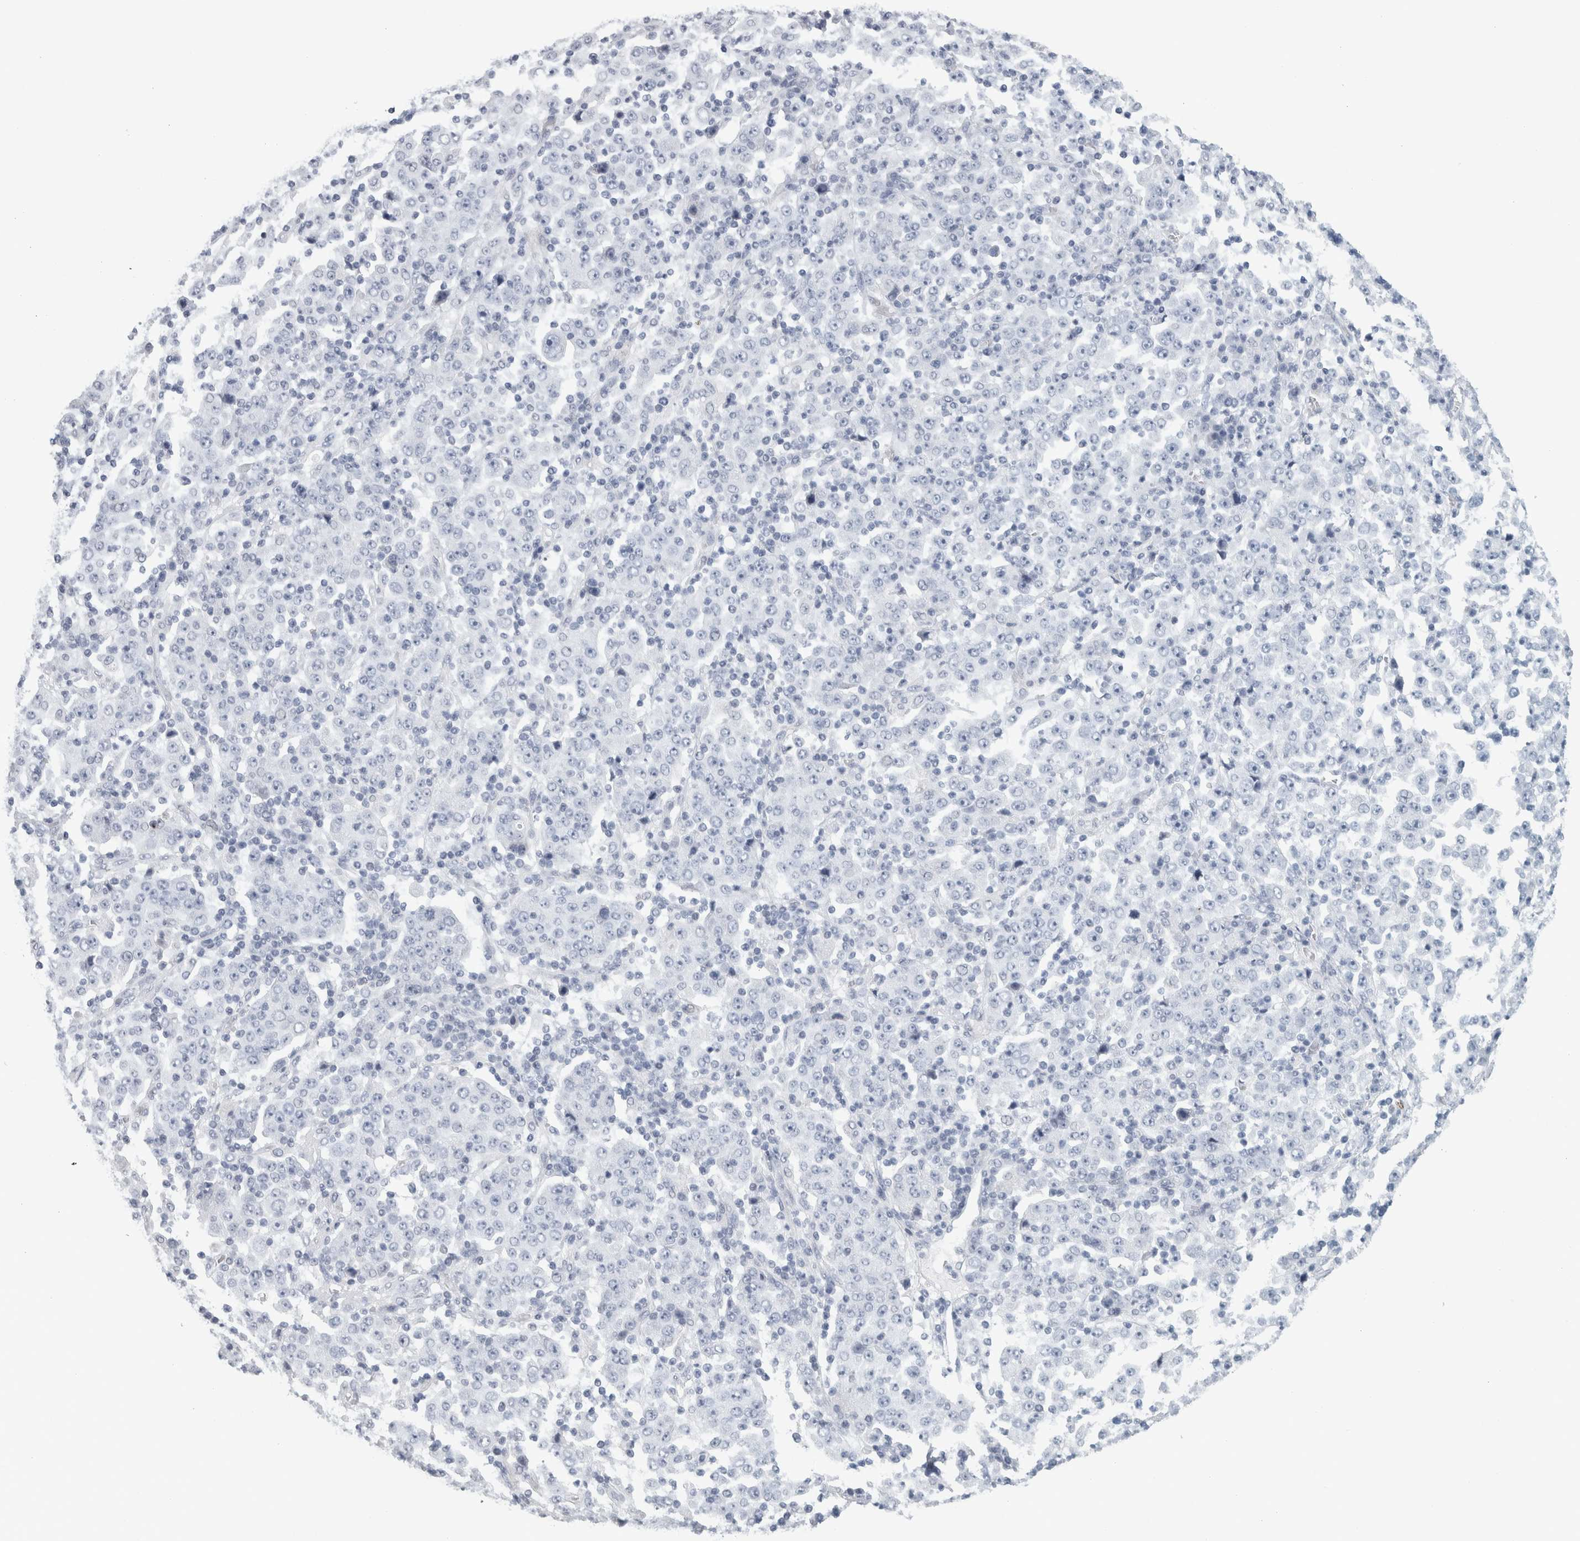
{"staining": {"intensity": "negative", "quantity": "none", "location": "none"}, "tissue": "stomach cancer", "cell_type": "Tumor cells", "image_type": "cancer", "snomed": [{"axis": "morphology", "description": "Normal tissue, NOS"}, {"axis": "morphology", "description": "Adenocarcinoma, NOS"}, {"axis": "topography", "description": "Stomach, upper"}, {"axis": "topography", "description": "Stomach"}], "caption": "DAB immunohistochemical staining of human stomach cancer demonstrates no significant positivity in tumor cells. The staining is performed using DAB brown chromogen with nuclei counter-stained in using hematoxylin.", "gene": "CPE", "patient": {"sex": "male", "age": 59}}